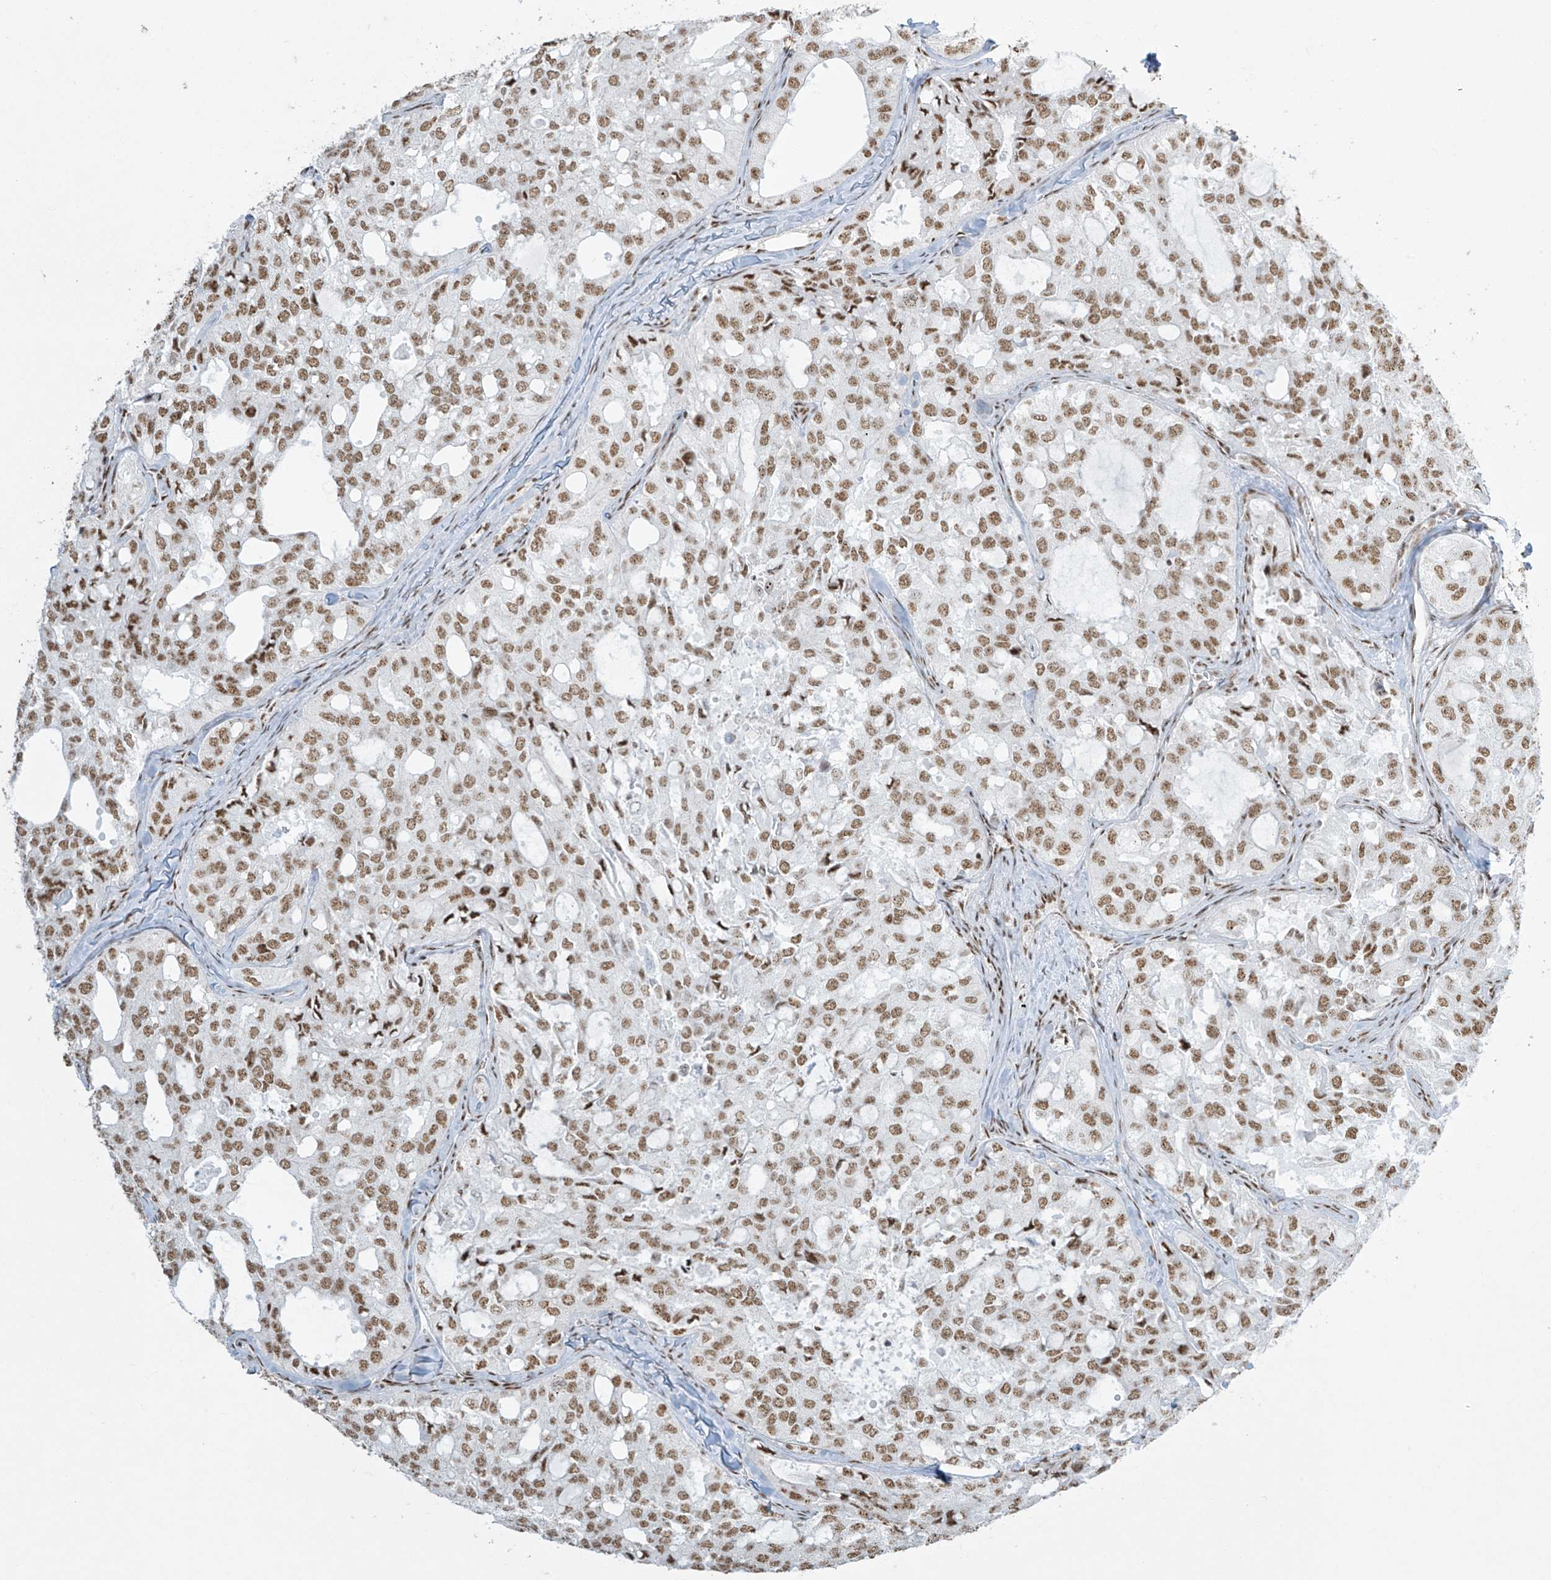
{"staining": {"intensity": "moderate", "quantity": ">75%", "location": "nuclear"}, "tissue": "thyroid cancer", "cell_type": "Tumor cells", "image_type": "cancer", "snomed": [{"axis": "morphology", "description": "Follicular adenoma carcinoma, NOS"}, {"axis": "topography", "description": "Thyroid gland"}], "caption": "Protein staining of thyroid follicular adenoma carcinoma tissue demonstrates moderate nuclear staining in approximately >75% of tumor cells.", "gene": "MS4A6A", "patient": {"sex": "male", "age": 75}}